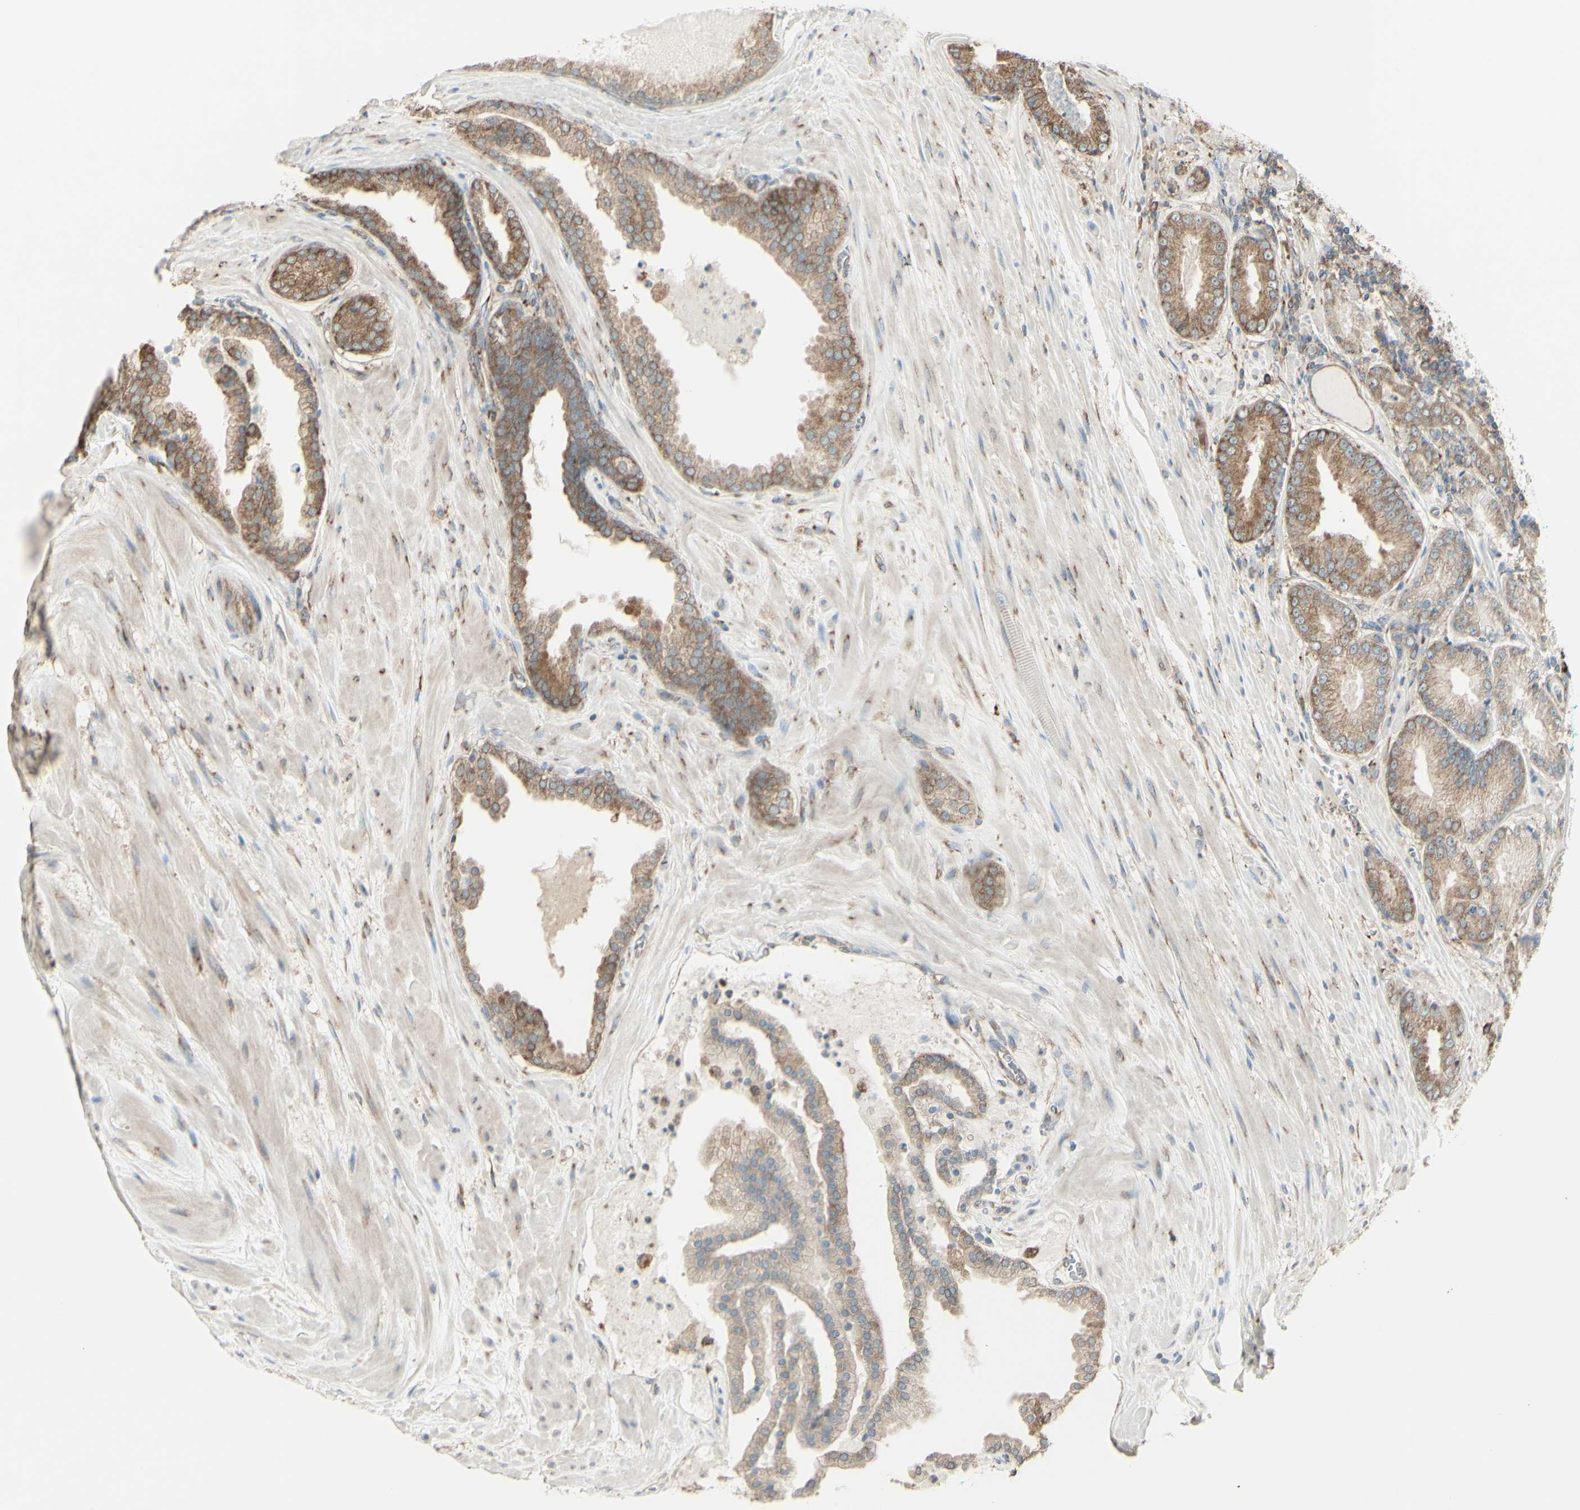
{"staining": {"intensity": "moderate", "quantity": "25%-75%", "location": "cytoplasmic/membranous"}, "tissue": "prostate cancer", "cell_type": "Tumor cells", "image_type": "cancer", "snomed": [{"axis": "morphology", "description": "Adenocarcinoma, High grade"}, {"axis": "topography", "description": "Prostate"}], "caption": "Immunohistochemical staining of human adenocarcinoma (high-grade) (prostate) displays medium levels of moderate cytoplasmic/membranous protein positivity in about 25%-75% of tumor cells.", "gene": "EEF1B2", "patient": {"sex": "male", "age": 59}}